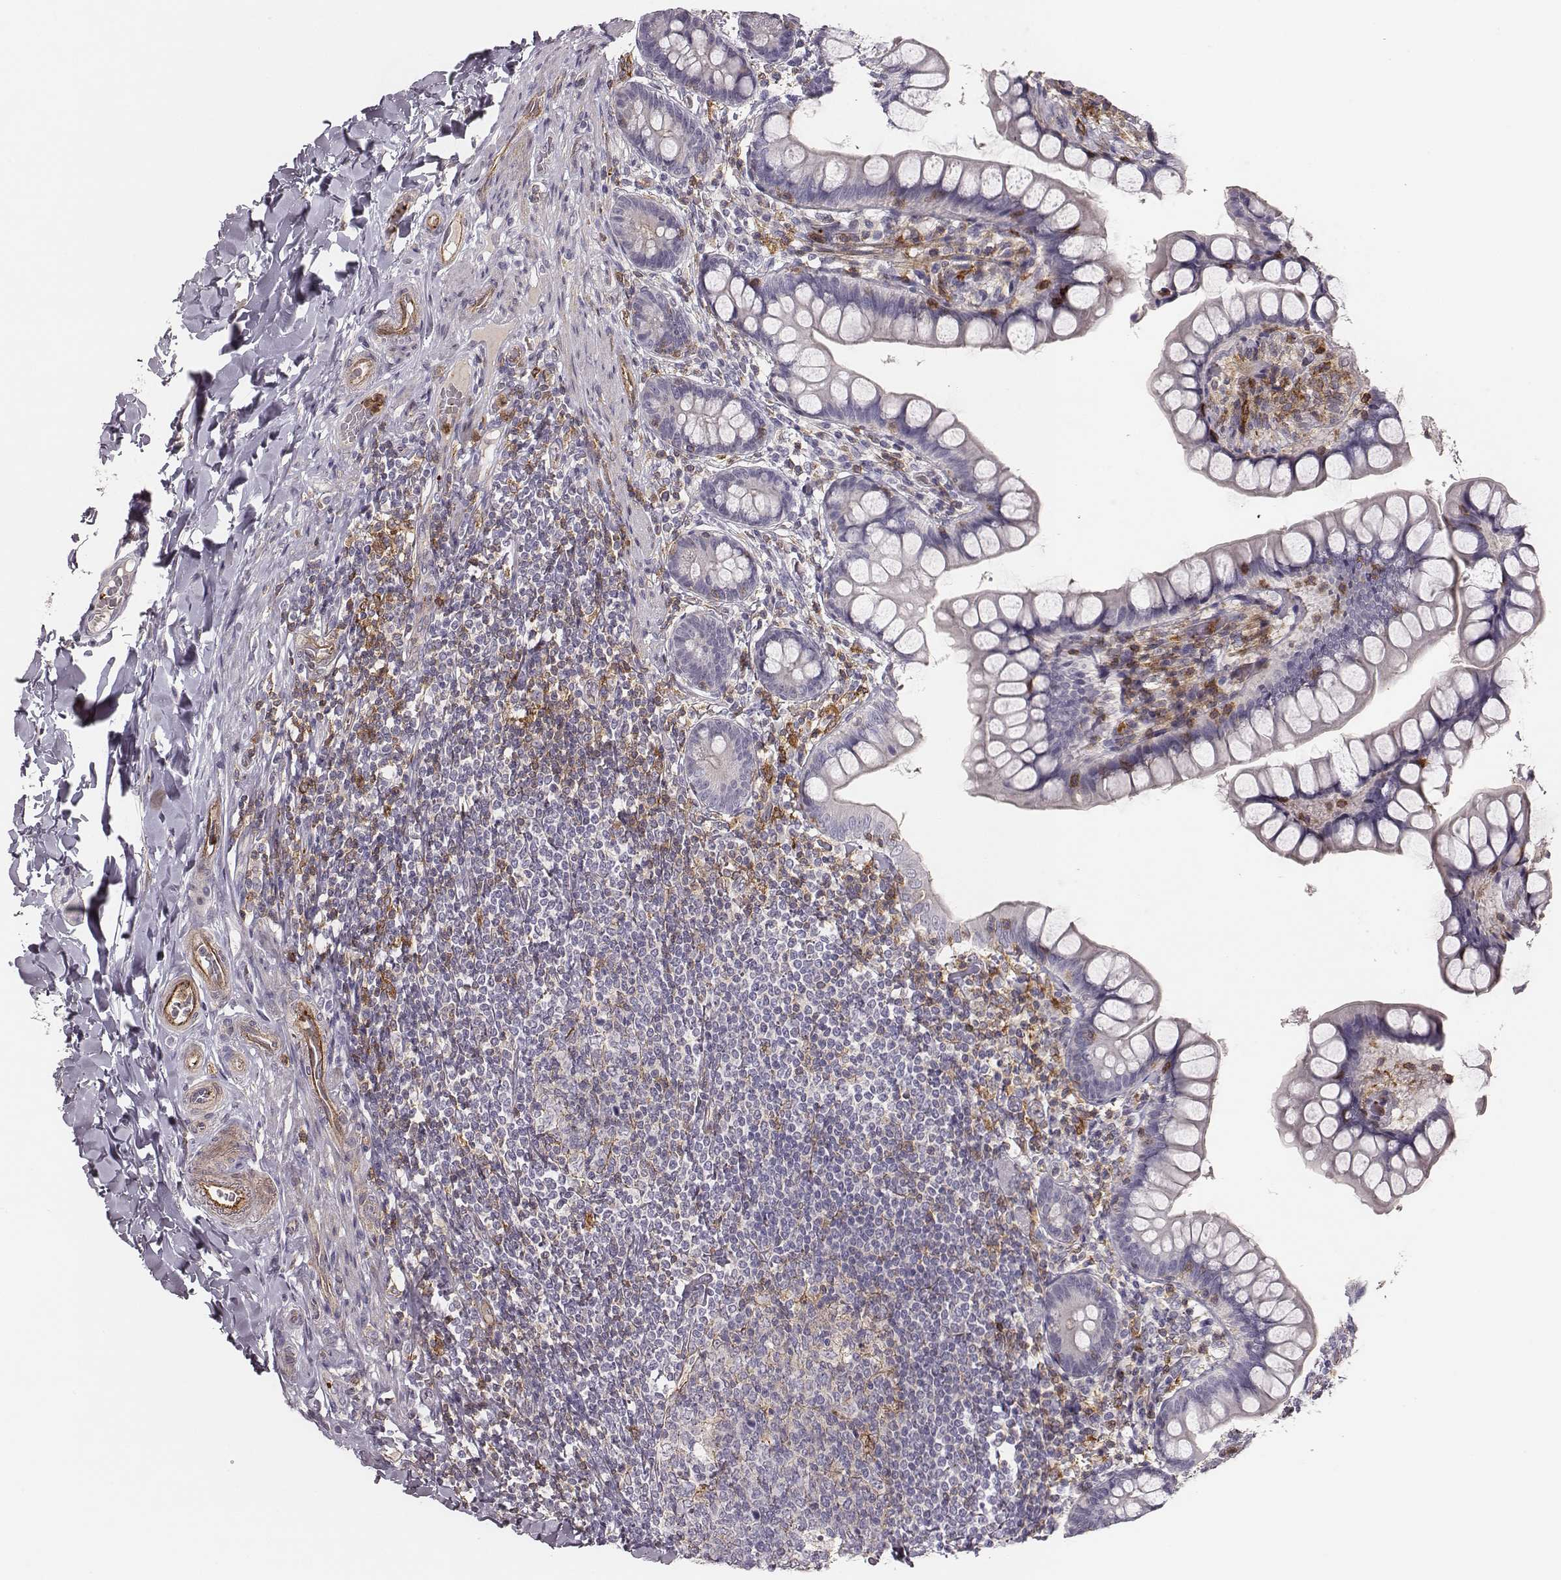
{"staining": {"intensity": "negative", "quantity": "none", "location": "none"}, "tissue": "small intestine", "cell_type": "Glandular cells", "image_type": "normal", "snomed": [{"axis": "morphology", "description": "Normal tissue, NOS"}, {"axis": "topography", "description": "Small intestine"}], "caption": "Human small intestine stained for a protein using immunohistochemistry (IHC) demonstrates no expression in glandular cells.", "gene": "ZYX", "patient": {"sex": "male", "age": 70}}